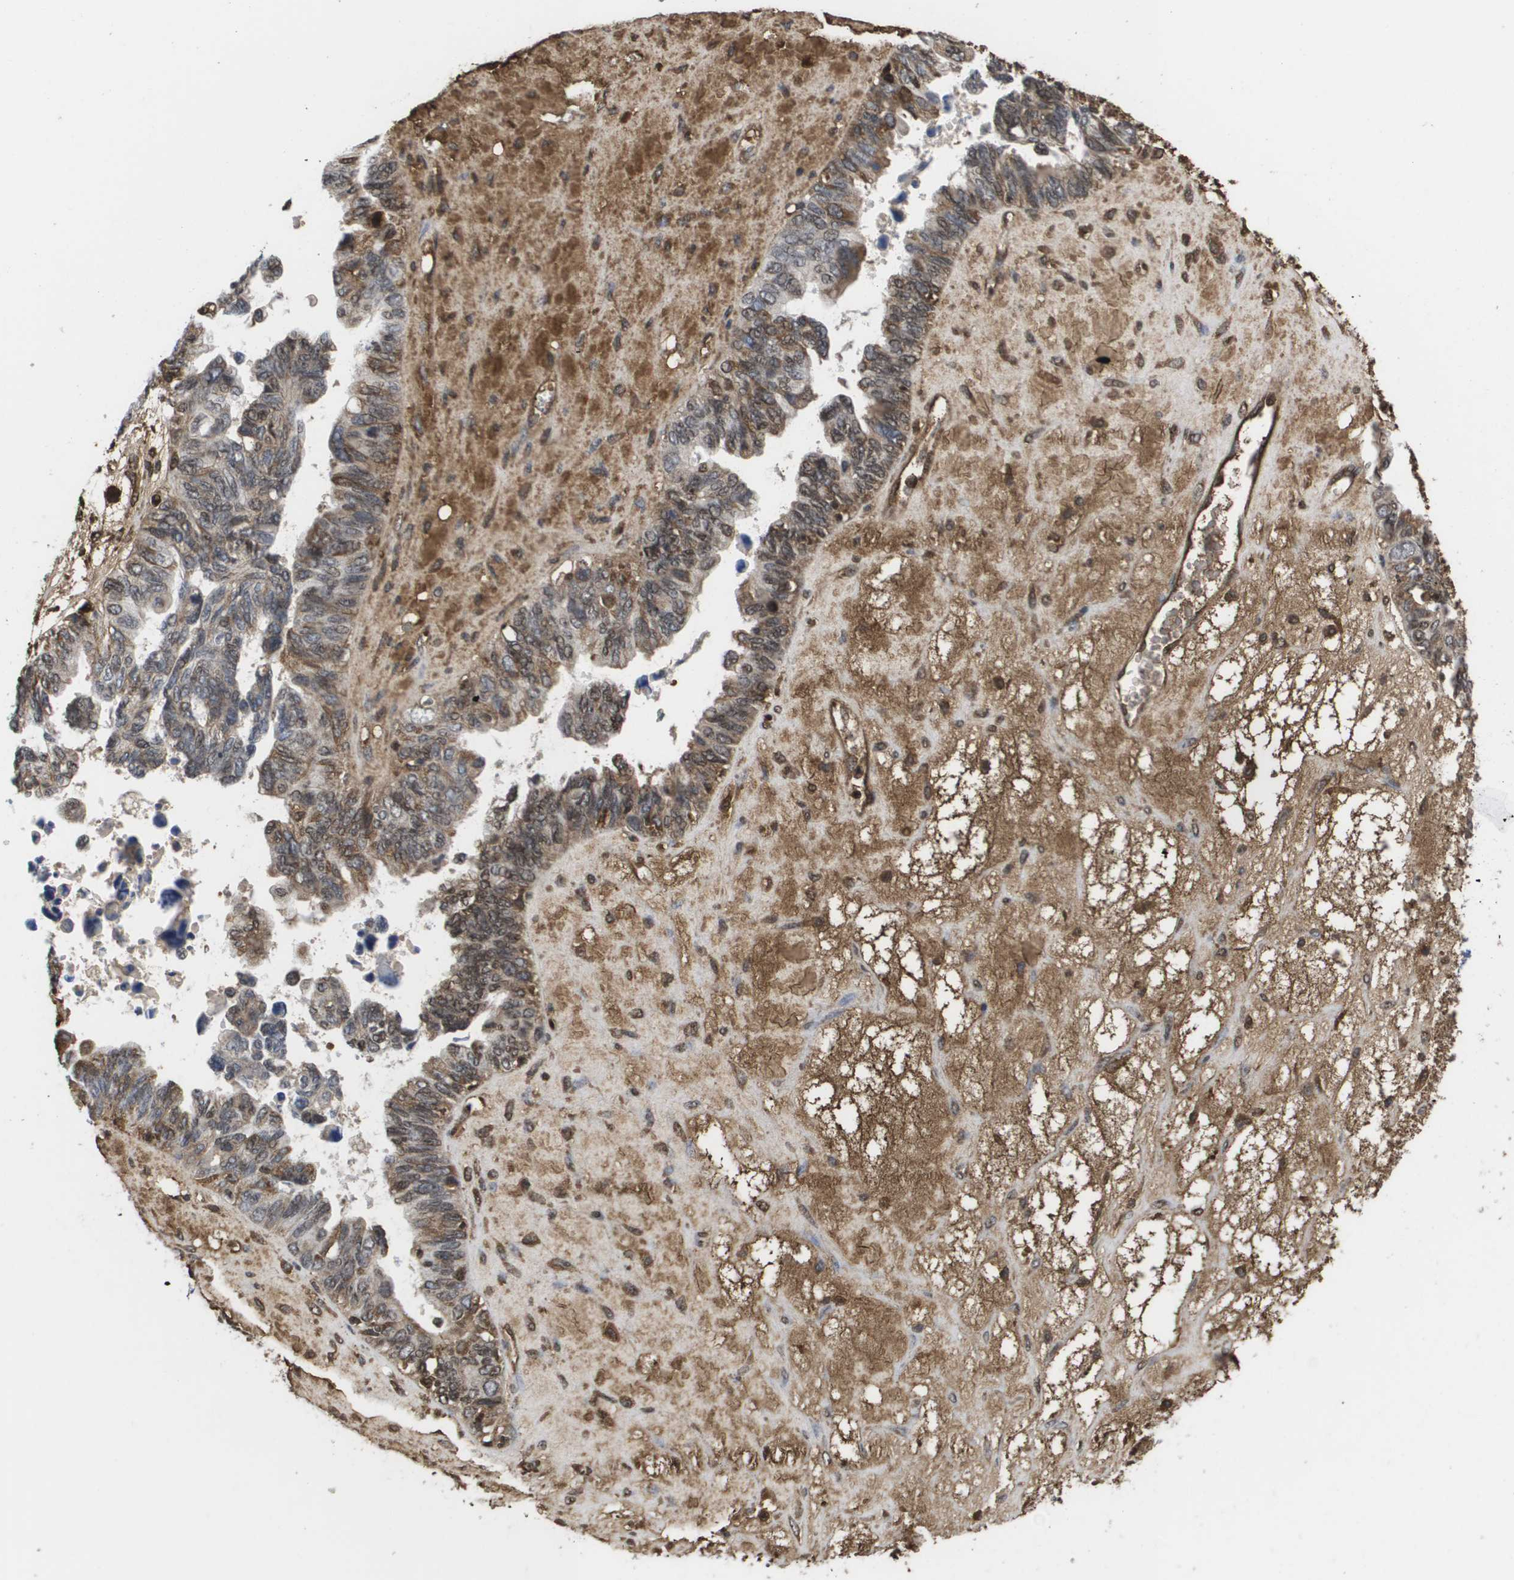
{"staining": {"intensity": "weak", "quantity": ">75%", "location": "cytoplasmic/membranous"}, "tissue": "ovarian cancer", "cell_type": "Tumor cells", "image_type": "cancer", "snomed": [{"axis": "morphology", "description": "Cystadenocarcinoma, serous, NOS"}, {"axis": "topography", "description": "Ovary"}], "caption": "Immunohistochemical staining of human ovarian cancer reveals low levels of weak cytoplasmic/membranous protein expression in approximately >75% of tumor cells. Nuclei are stained in blue.", "gene": "SERPINC1", "patient": {"sex": "female", "age": 79}}